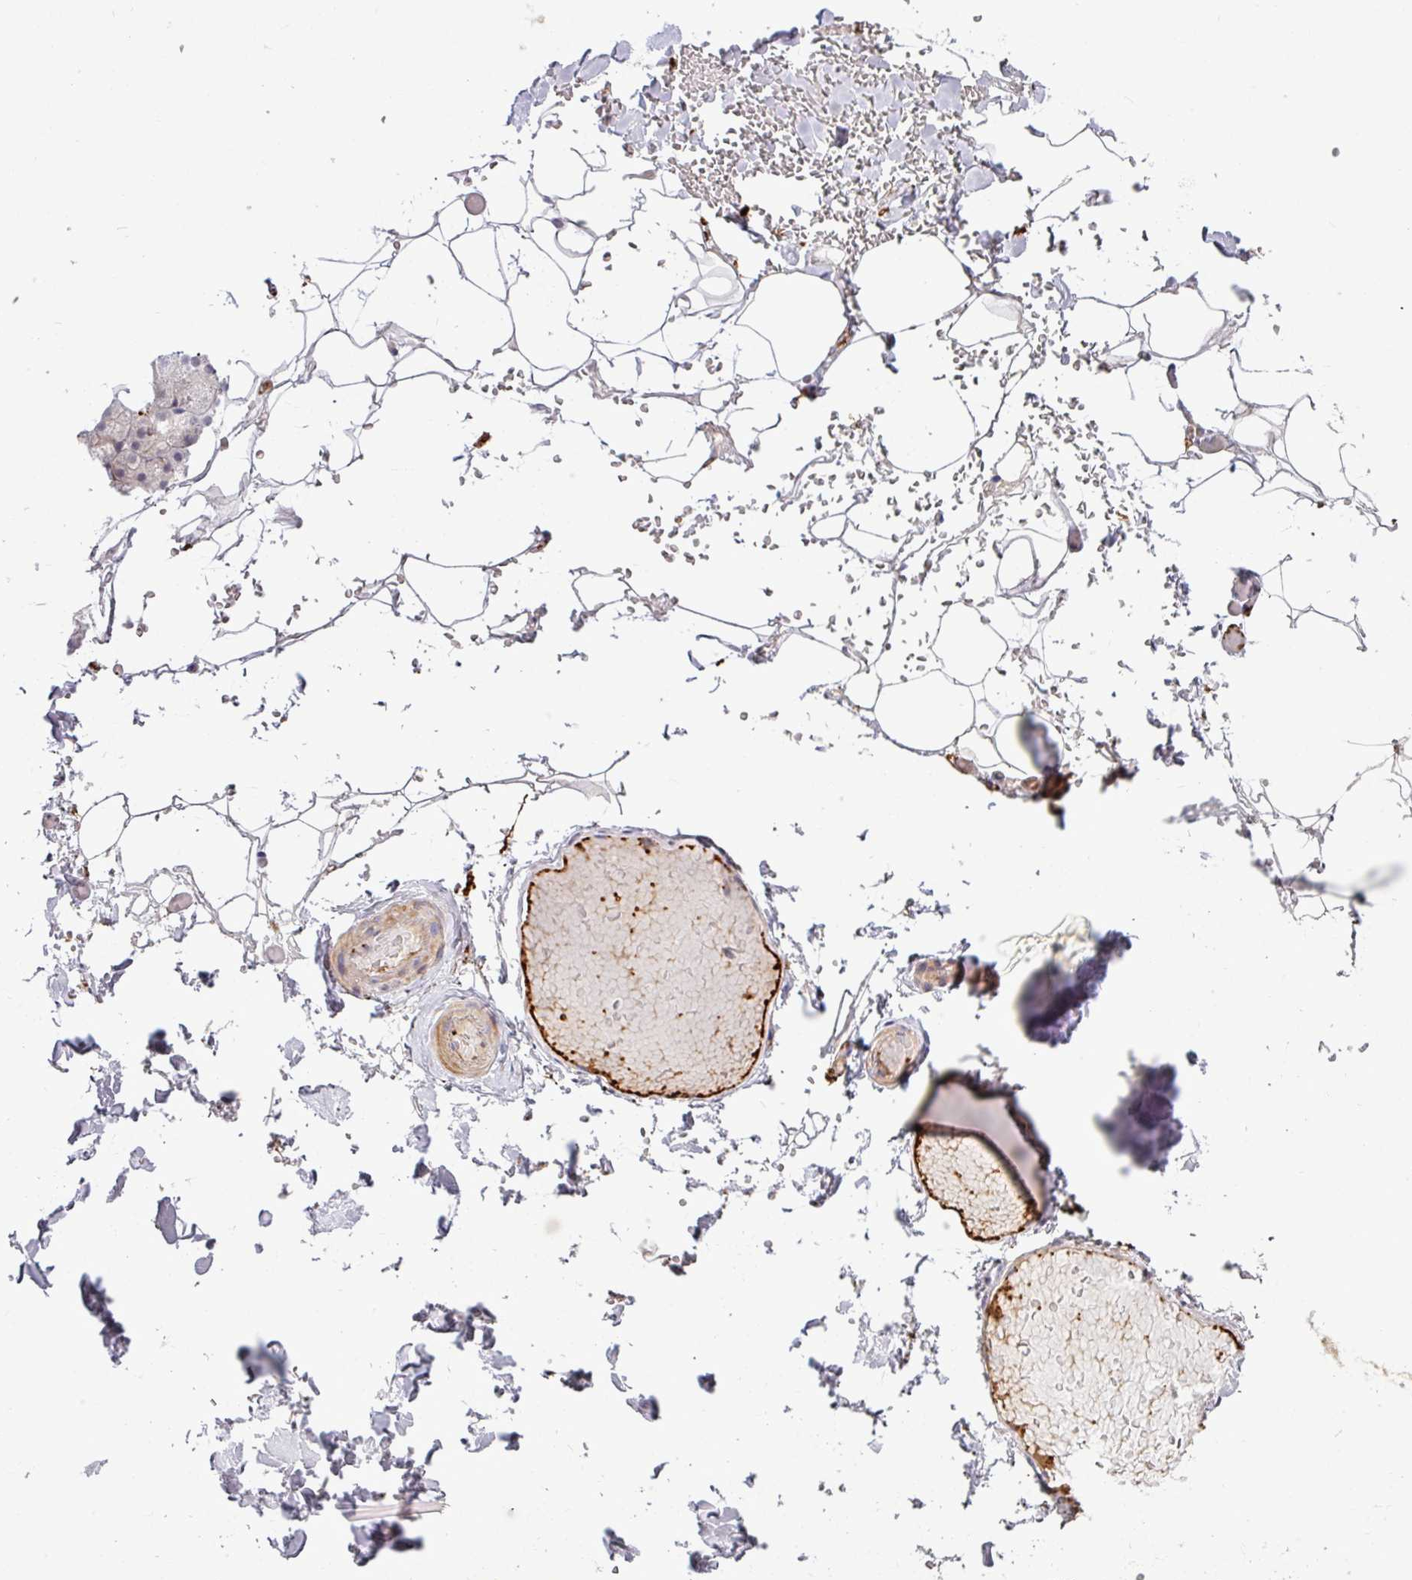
{"staining": {"intensity": "negative", "quantity": "none", "location": "none"}, "tissue": "adipose tissue", "cell_type": "Adipocytes", "image_type": "normal", "snomed": [{"axis": "morphology", "description": "Normal tissue, NOS"}, {"axis": "topography", "description": "Salivary gland"}, {"axis": "topography", "description": "Peripheral nerve tissue"}], "caption": "An immunohistochemistry image of benign adipose tissue is shown. There is no staining in adipocytes of adipose tissue. (Stains: DAB (3,3'-diaminobenzidine) immunohistochemistry (IHC) with hematoxylin counter stain, Microscopy: brightfield microscopy at high magnification).", "gene": "B4GALNT4", "patient": {"sex": "male", "age": 38}}